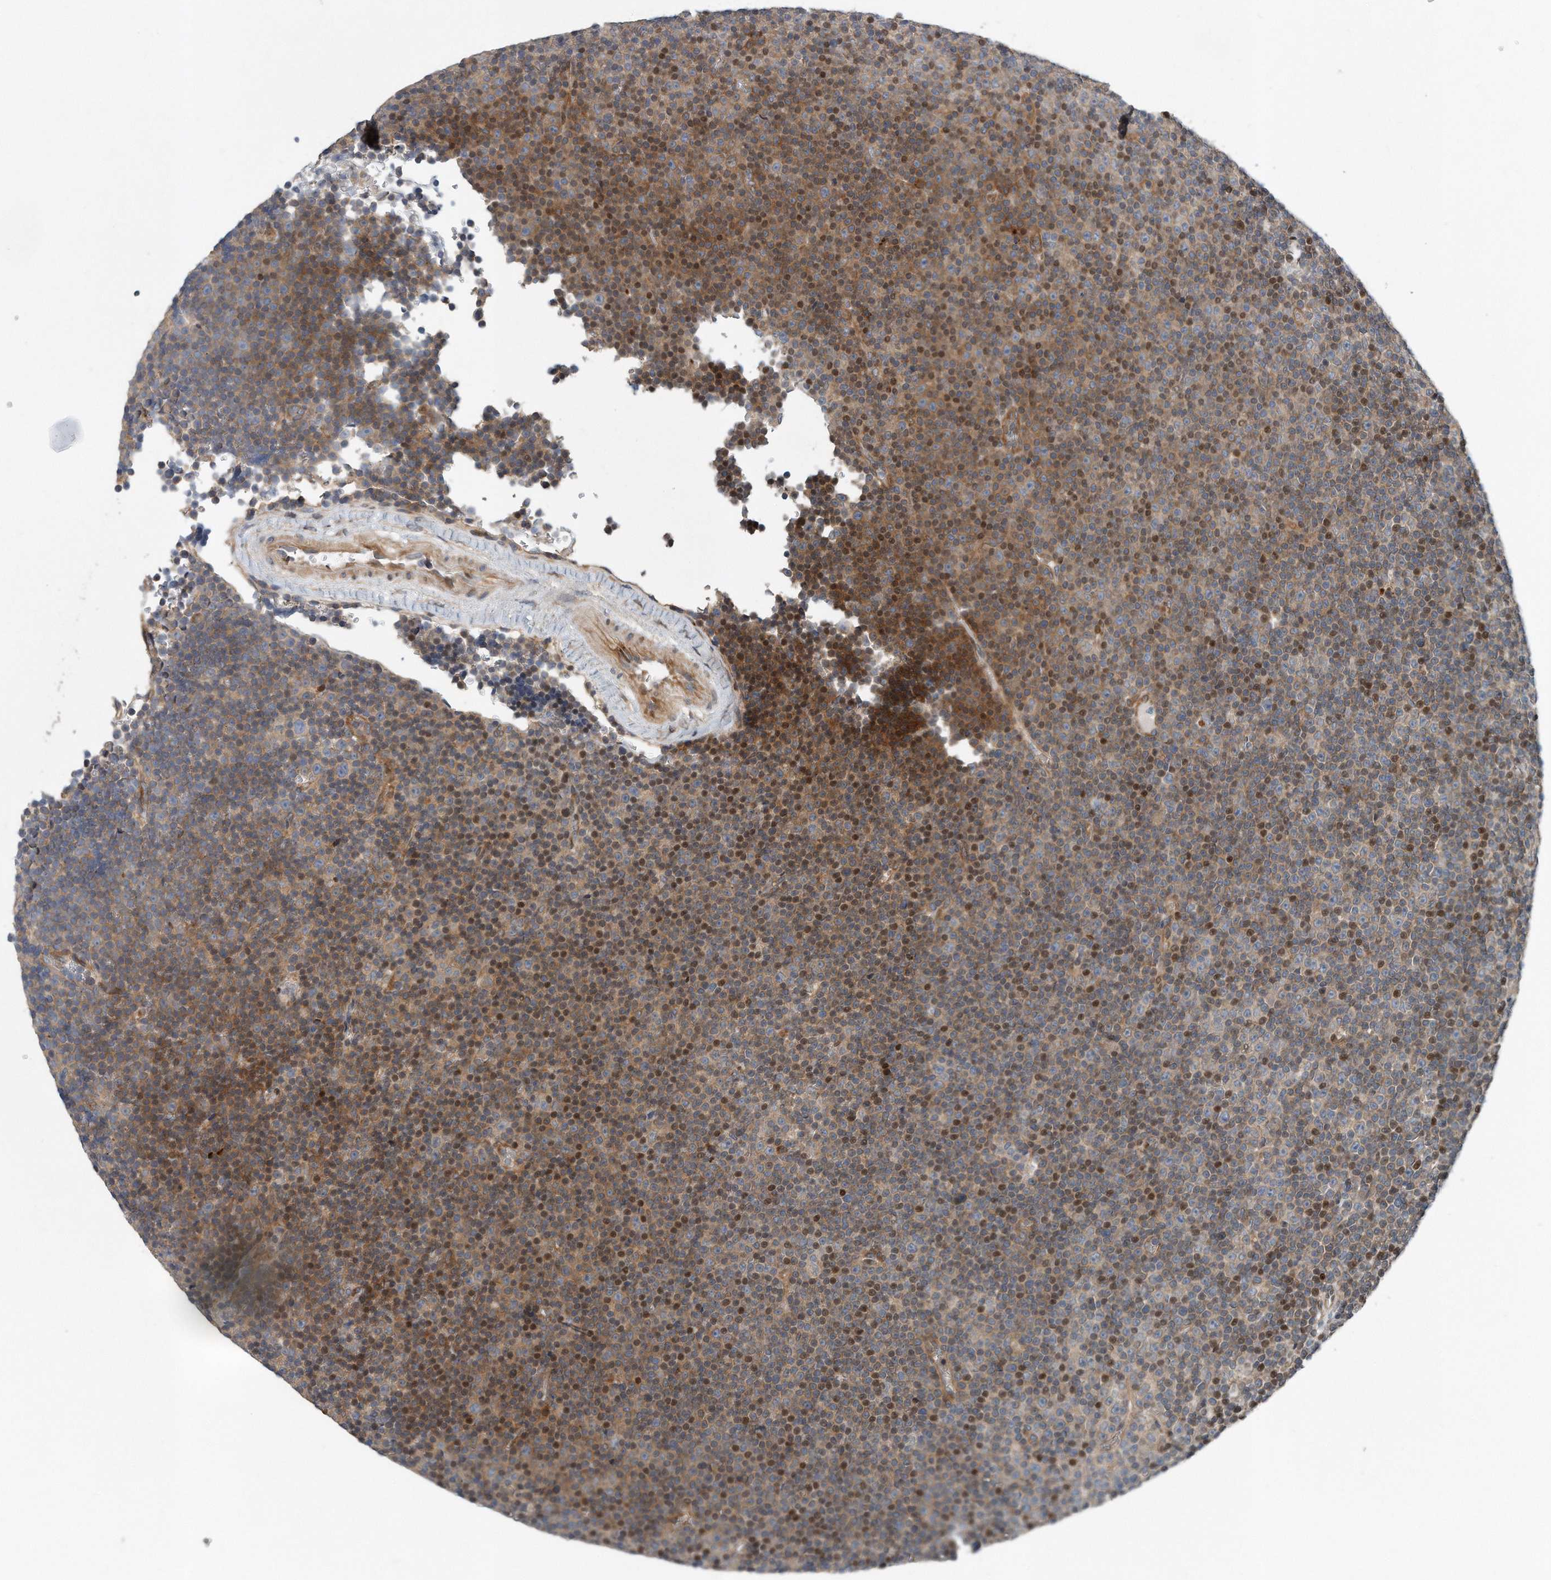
{"staining": {"intensity": "moderate", "quantity": "25%-75%", "location": "cytoplasmic/membranous,nuclear"}, "tissue": "lymphoma", "cell_type": "Tumor cells", "image_type": "cancer", "snomed": [{"axis": "morphology", "description": "Malignant lymphoma, non-Hodgkin's type, Low grade"}, {"axis": "topography", "description": "Lymph node"}], "caption": "Immunohistochemical staining of malignant lymphoma, non-Hodgkin's type (low-grade) shows medium levels of moderate cytoplasmic/membranous and nuclear staining in about 25%-75% of tumor cells.", "gene": "PCDH8", "patient": {"sex": "female", "age": 67}}